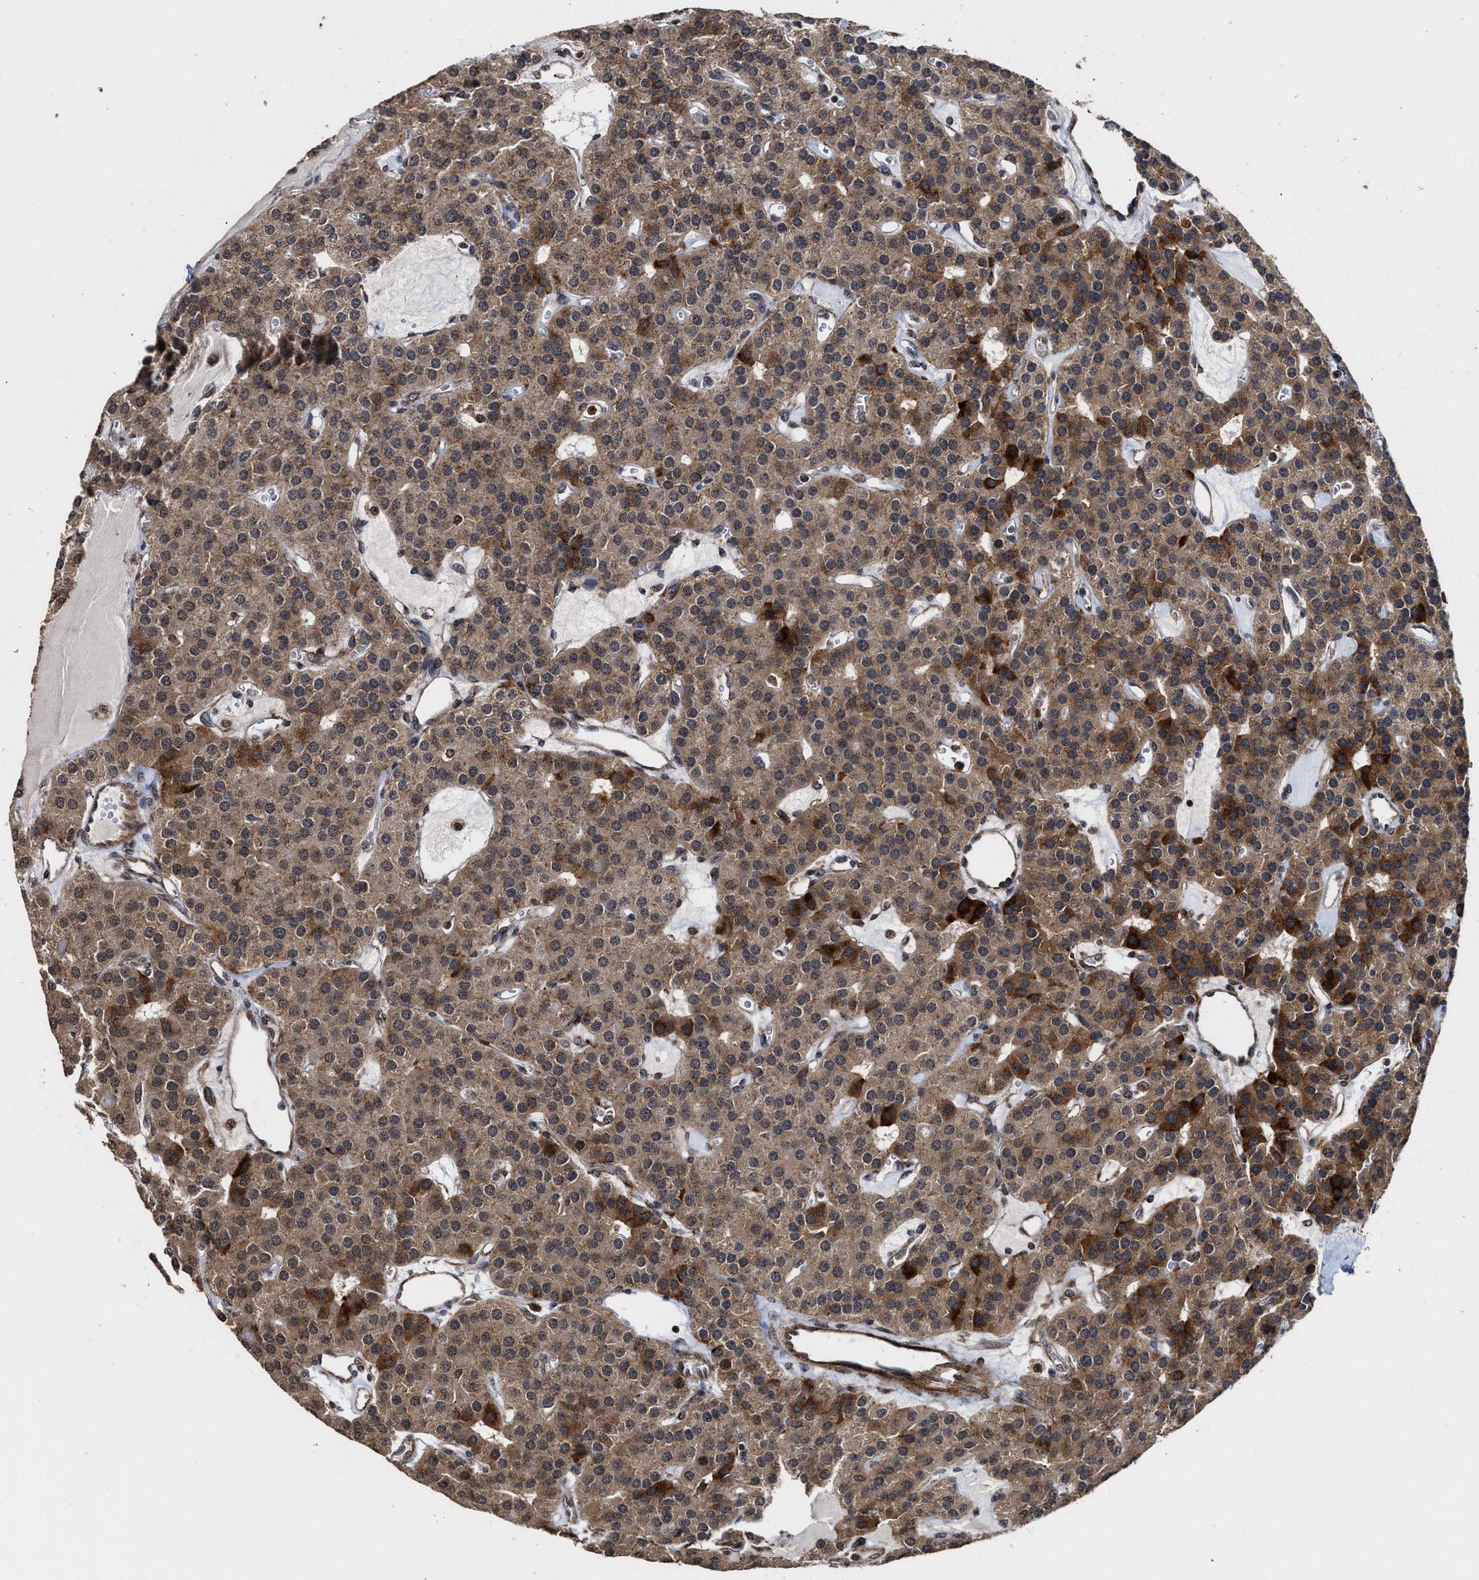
{"staining": {"intensity": "moderate", "quantity": ">75%", "location": "cytoplasmic/membranous"}, "tissue": "parathyroid gland", "cell_type": "Glandular cells", "image_type": "normal", "snomed": [{"axis": "morphology", "description": "Normal tissue, NOS"}, {"axis": "morphology", "description": "Adenoma, NOS"}, {"axis": "topography", "description": "Parathyroid gland"}], "caption": "This image shows IHC staining of unremarkable parathyroid gland, with medium moderate cytoplasmic/membranous positivity in about >75% of glandular cells.", "gene": "SEPTIN2", "patient": {"sex": "female", "age": 86}}